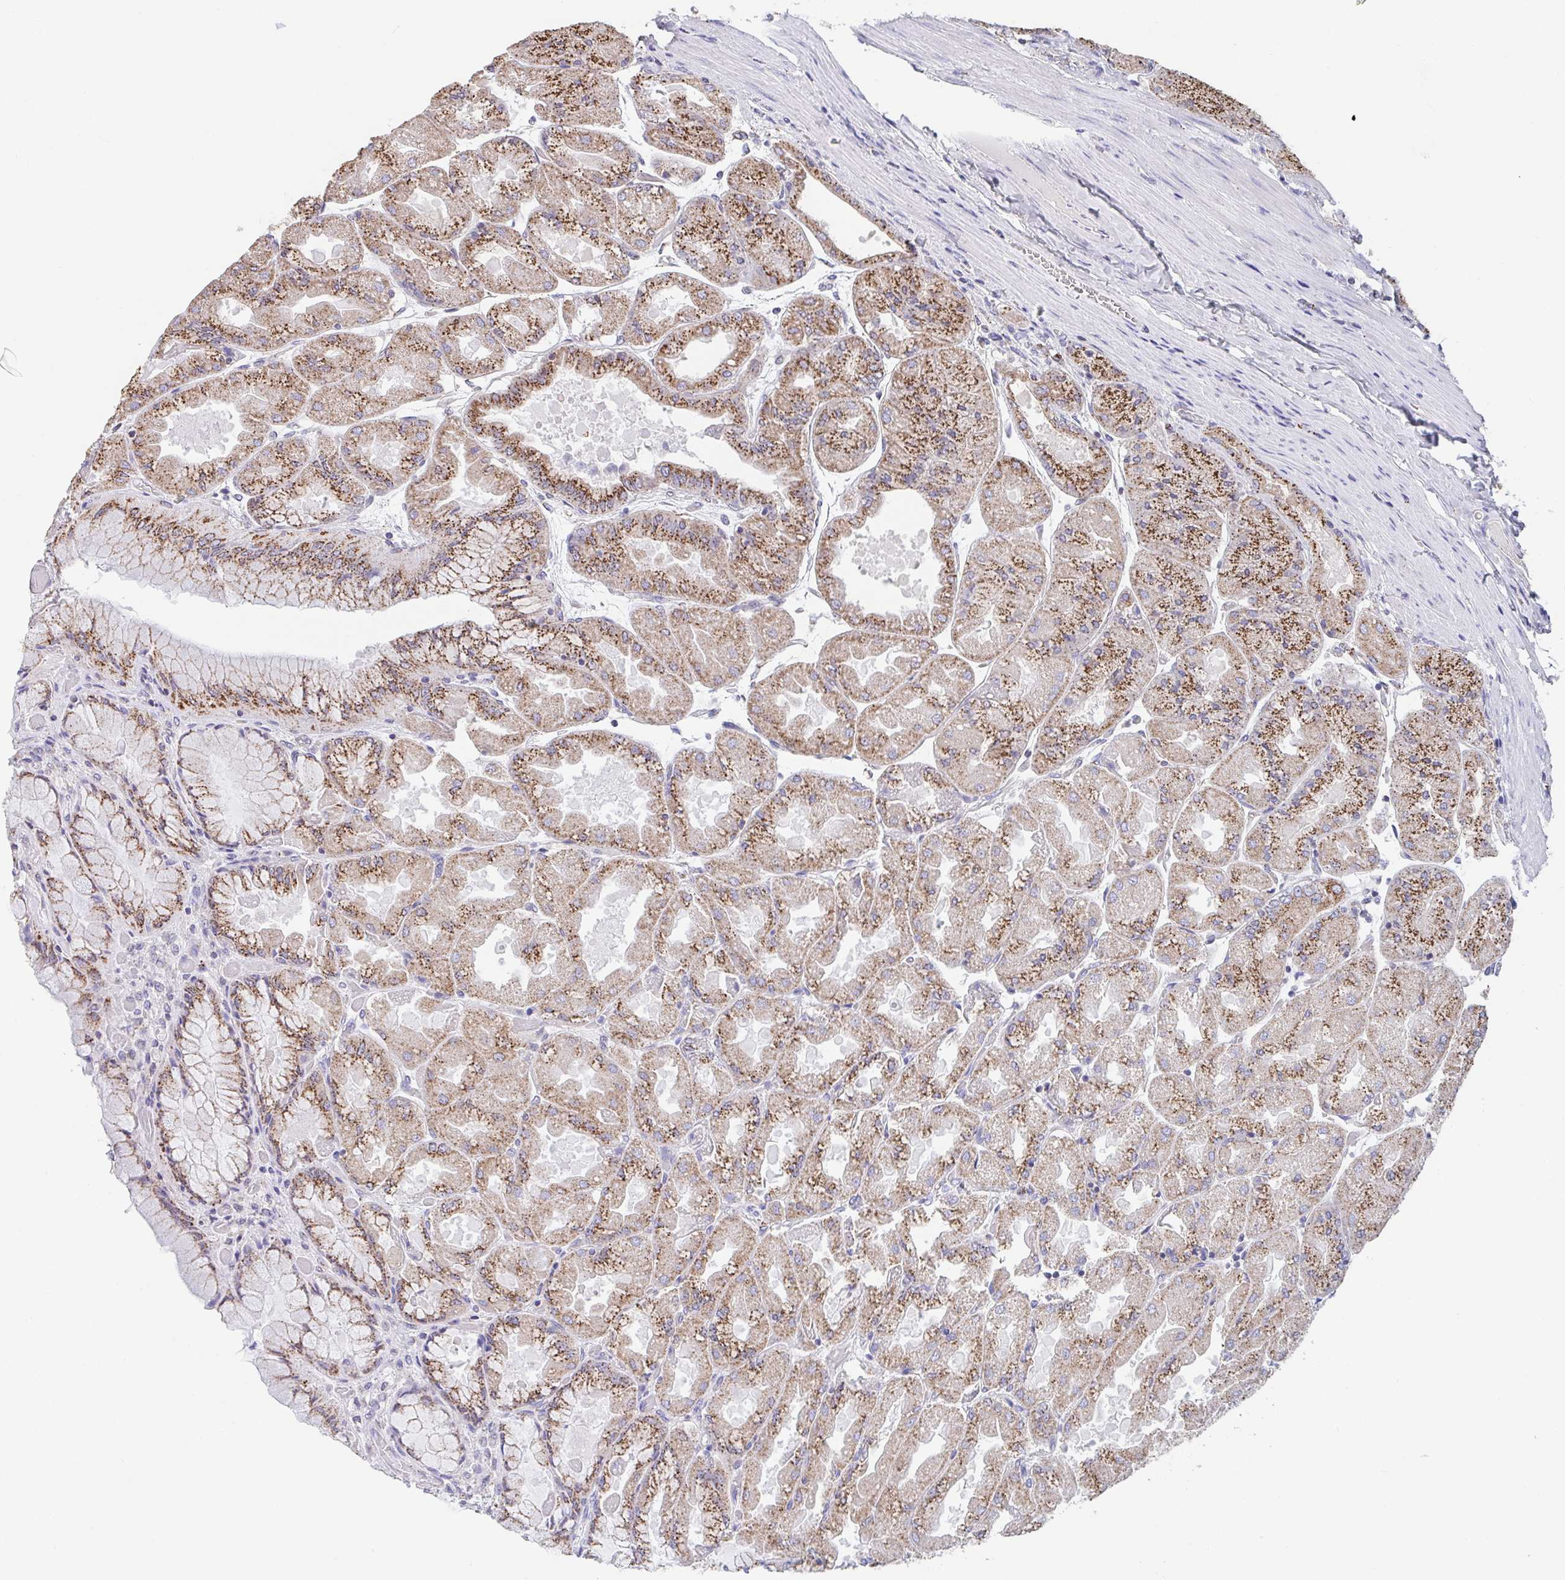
{"staining": {"intensity": "moderate", "quantity": ">75%", "location": "cytoplasmic/membranous"}, "tissue": "stomach", "cell_type": "Glandular cells", "image_type": "normal", "snomed": [{"axis": "morphology", "description": "Normal tissue, NOS"}, {"axis": "topography", "description": "Stomach"}], "caption": "Immunohistochemistry (IHC) image of benign stomach: human stomach stained using immunohistochemistry shows medium levels of moderate protein expression localized specifically in the cytoplasmic/membranous of glandular cells, appearing as a cytoplasmic/membranous brown color.", "gene": "PROSER3", "patient": {"sex": "female", "age": 61}}